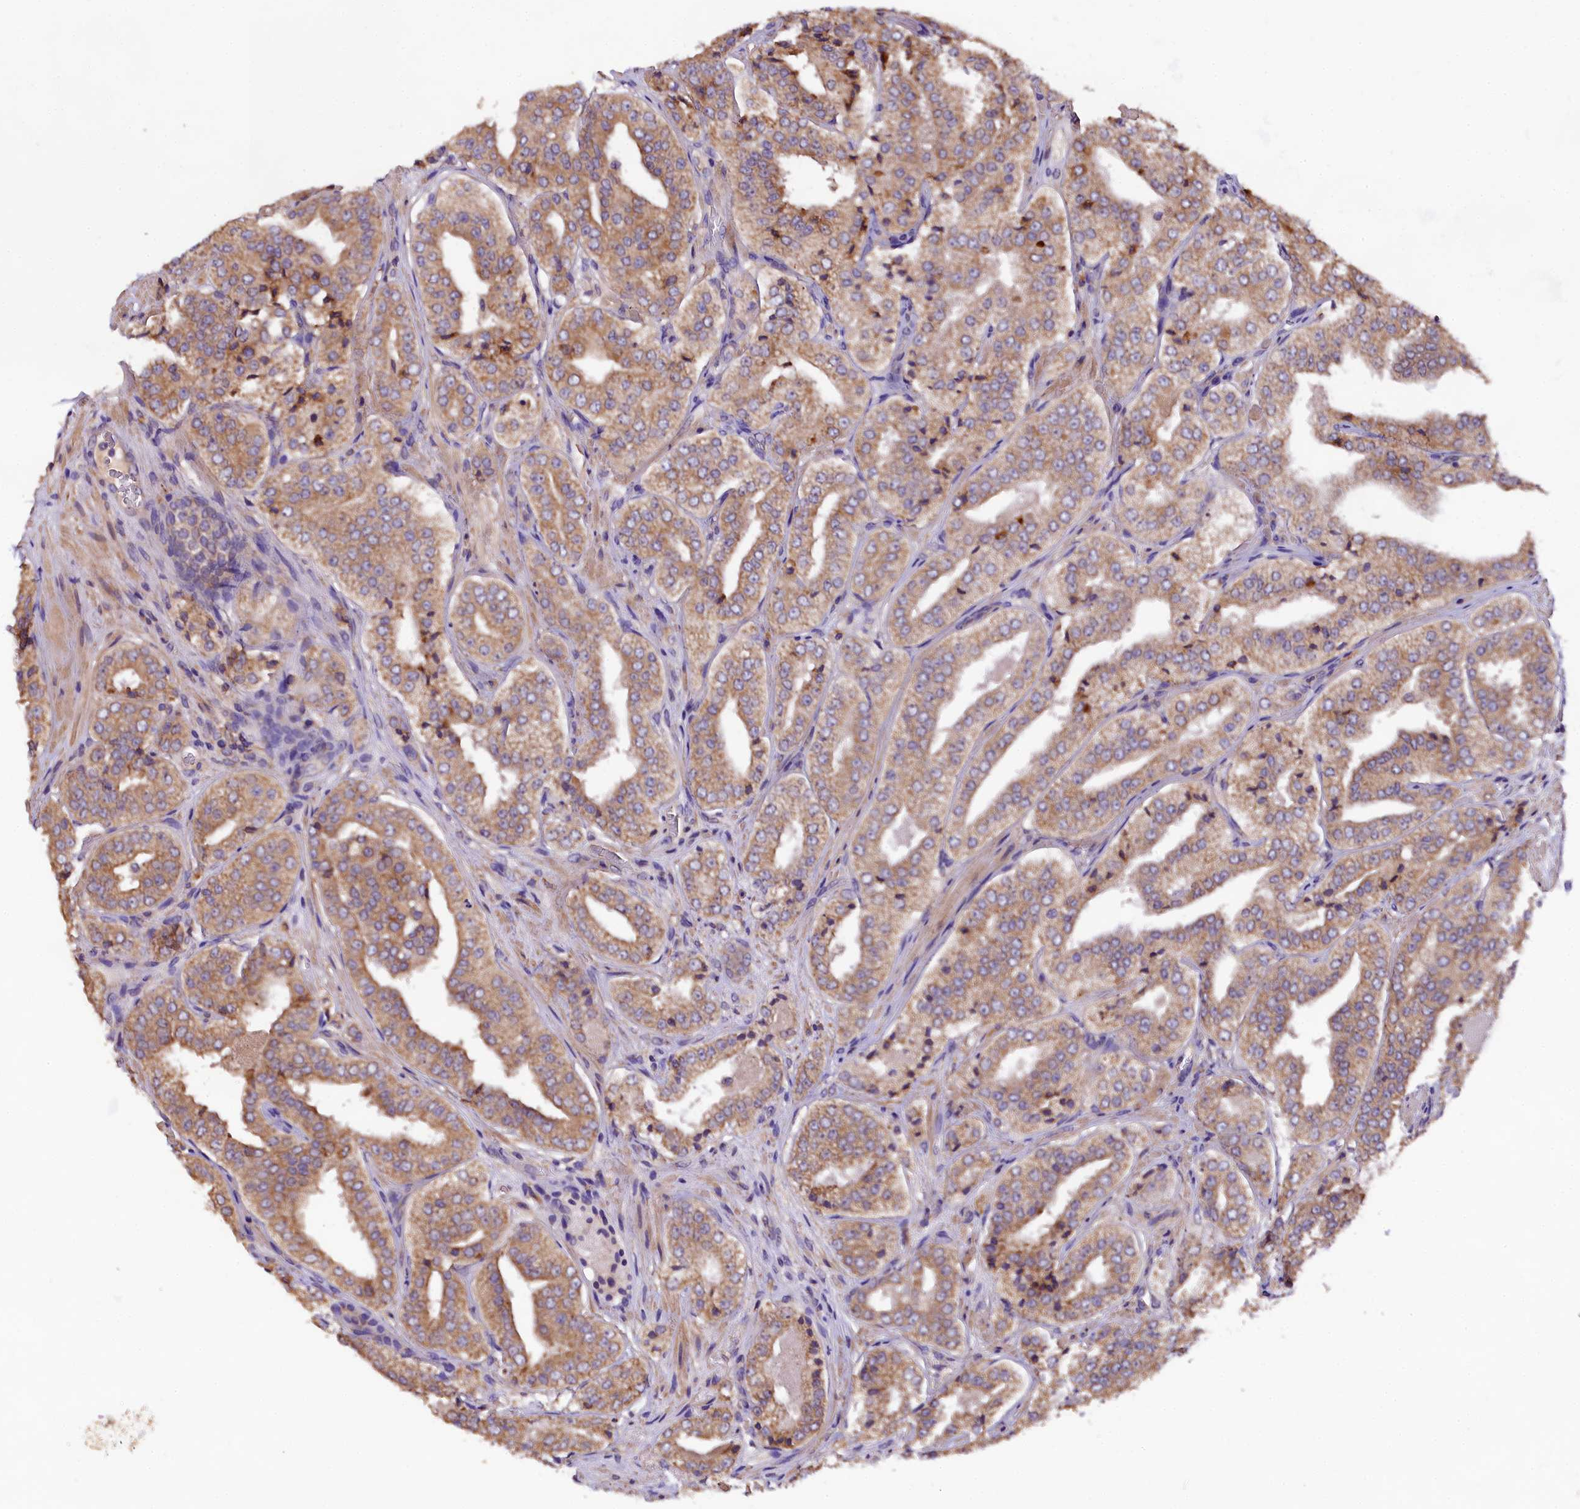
{"staining": {"intensity": "moderate", "quantity": ">75%", "location": "cytoplasmic/membranous"}, "tissue": "prostate cancer", "cell_type": "Tumor cells", "image_type": "cancer", "snomed": [{"axis": "morphology", "description": "Adenocarcinoma, High grade"}, {"axis": "topography", "description": "Prostate"}], "caption": "There is medium levels of moderate cytoplasmic/membranous expression in tumor cells of prostate cancer, as demonstrated by immunohistochemical staining (brown color).", "gene": "ENKD1", "patient": {"sex": "male", "age": 71}}